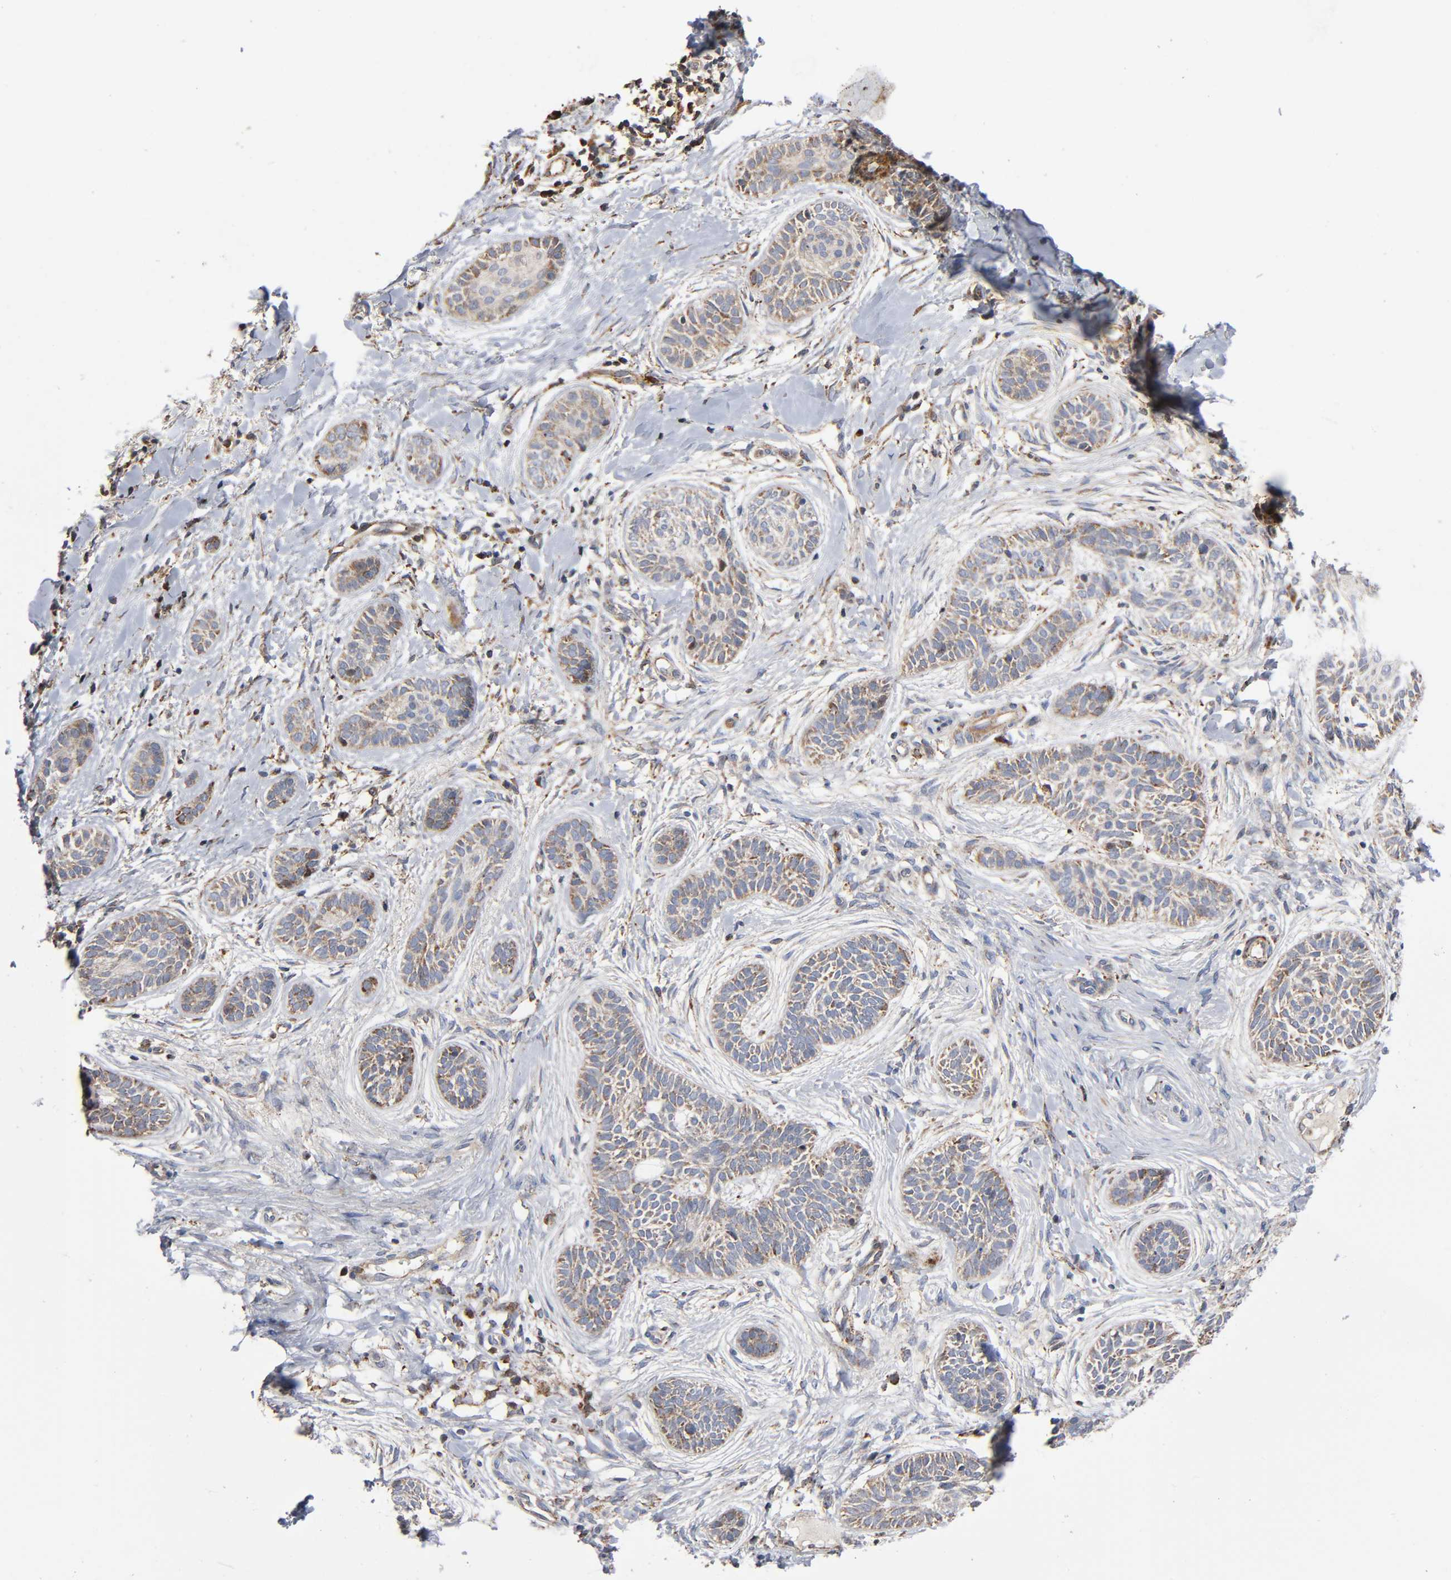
{"staining": {"intensity": "weak", "quantity": ">75%", "location": "cytoplasmic/membranous"}, "tissue": "skin cancer", "cell_type": "Tumor cells", "image_type": "cancer", "snomed": [{"axis": "morphology", "description": "Normal tissue, NOS"}, {"axis": "morphology", "description": "Basal cell carcinoma"}, {"axis": "topography", "description": "Skin"}], "caption": "Immunohistochemical staining of human skin basal cell carcinoma displays weak cytoplasmic/membranous protein staining in about >75% of tumor cells. (brown staining indicates protein expression, while blue staining denotes nuclei).", "gene": "MAP3K1", "patient": {"sex": "male", "age": 63}}